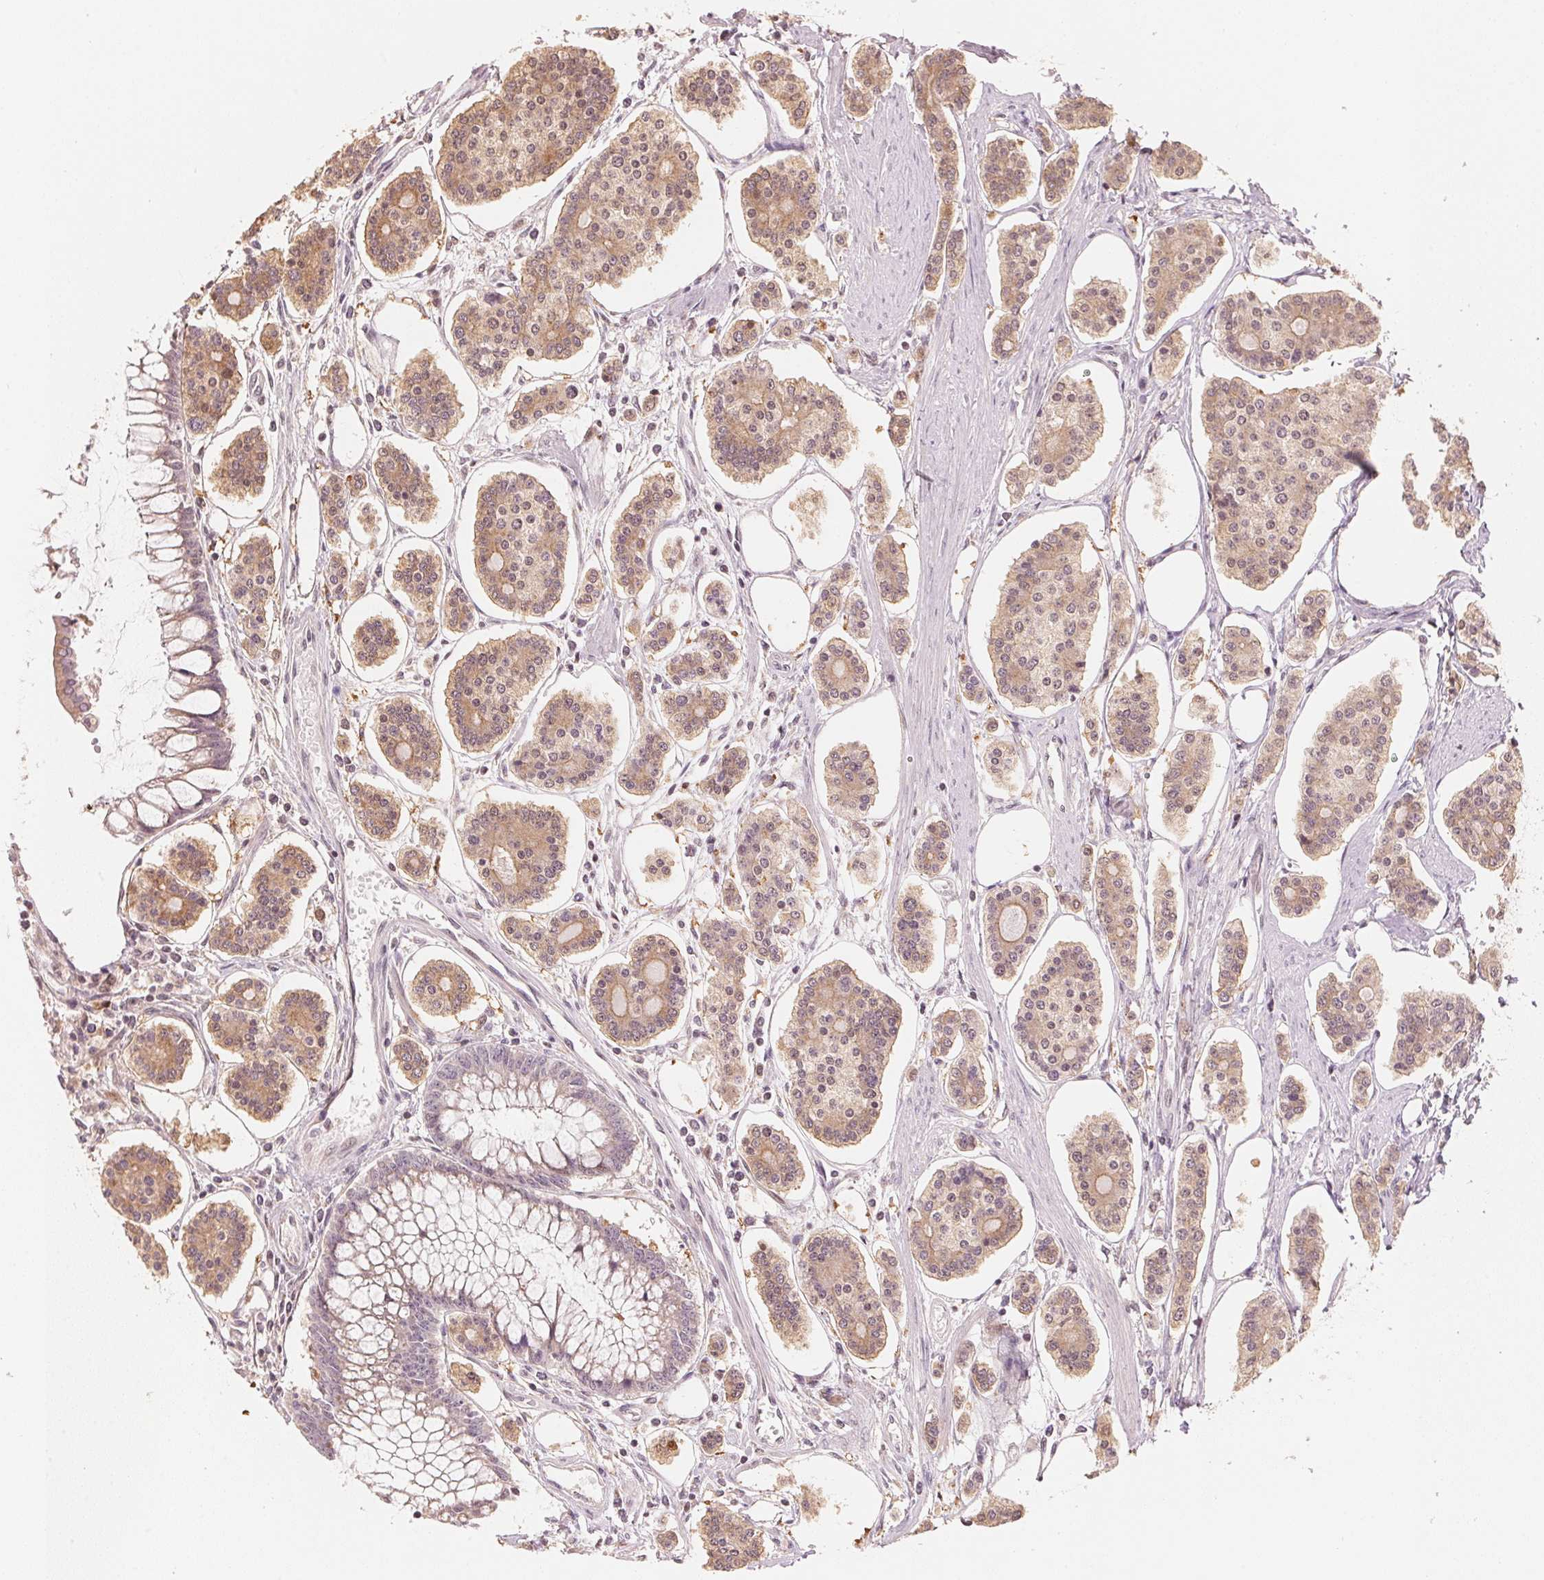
{"staining": {"intensity": "weak", "quantity": ">75%", "location": "cytoplasmic/membranous"}, "tissue": "carcinoid", "cell_type": "Tumor cells", "image_type": "cancer", "snomed": [{"axis": "morphology", "description": "Carcinoid, malignant, NOS"}, {"axis": "topography", "description": "Small intestine"}], "caption": "Immunohistochemistry (IHC) image of neoplastic tissue: carcinoid (malignant) stained using immunohistochemistry (IHC) shows low levels of weak protein expression localized specifically in the cytoplasmic/membranous of tumor cells, appearing as a cytoplasmic/membranous brown color.", "gene": "PRKN", "patient": {"sex": "female", "age": 65}}